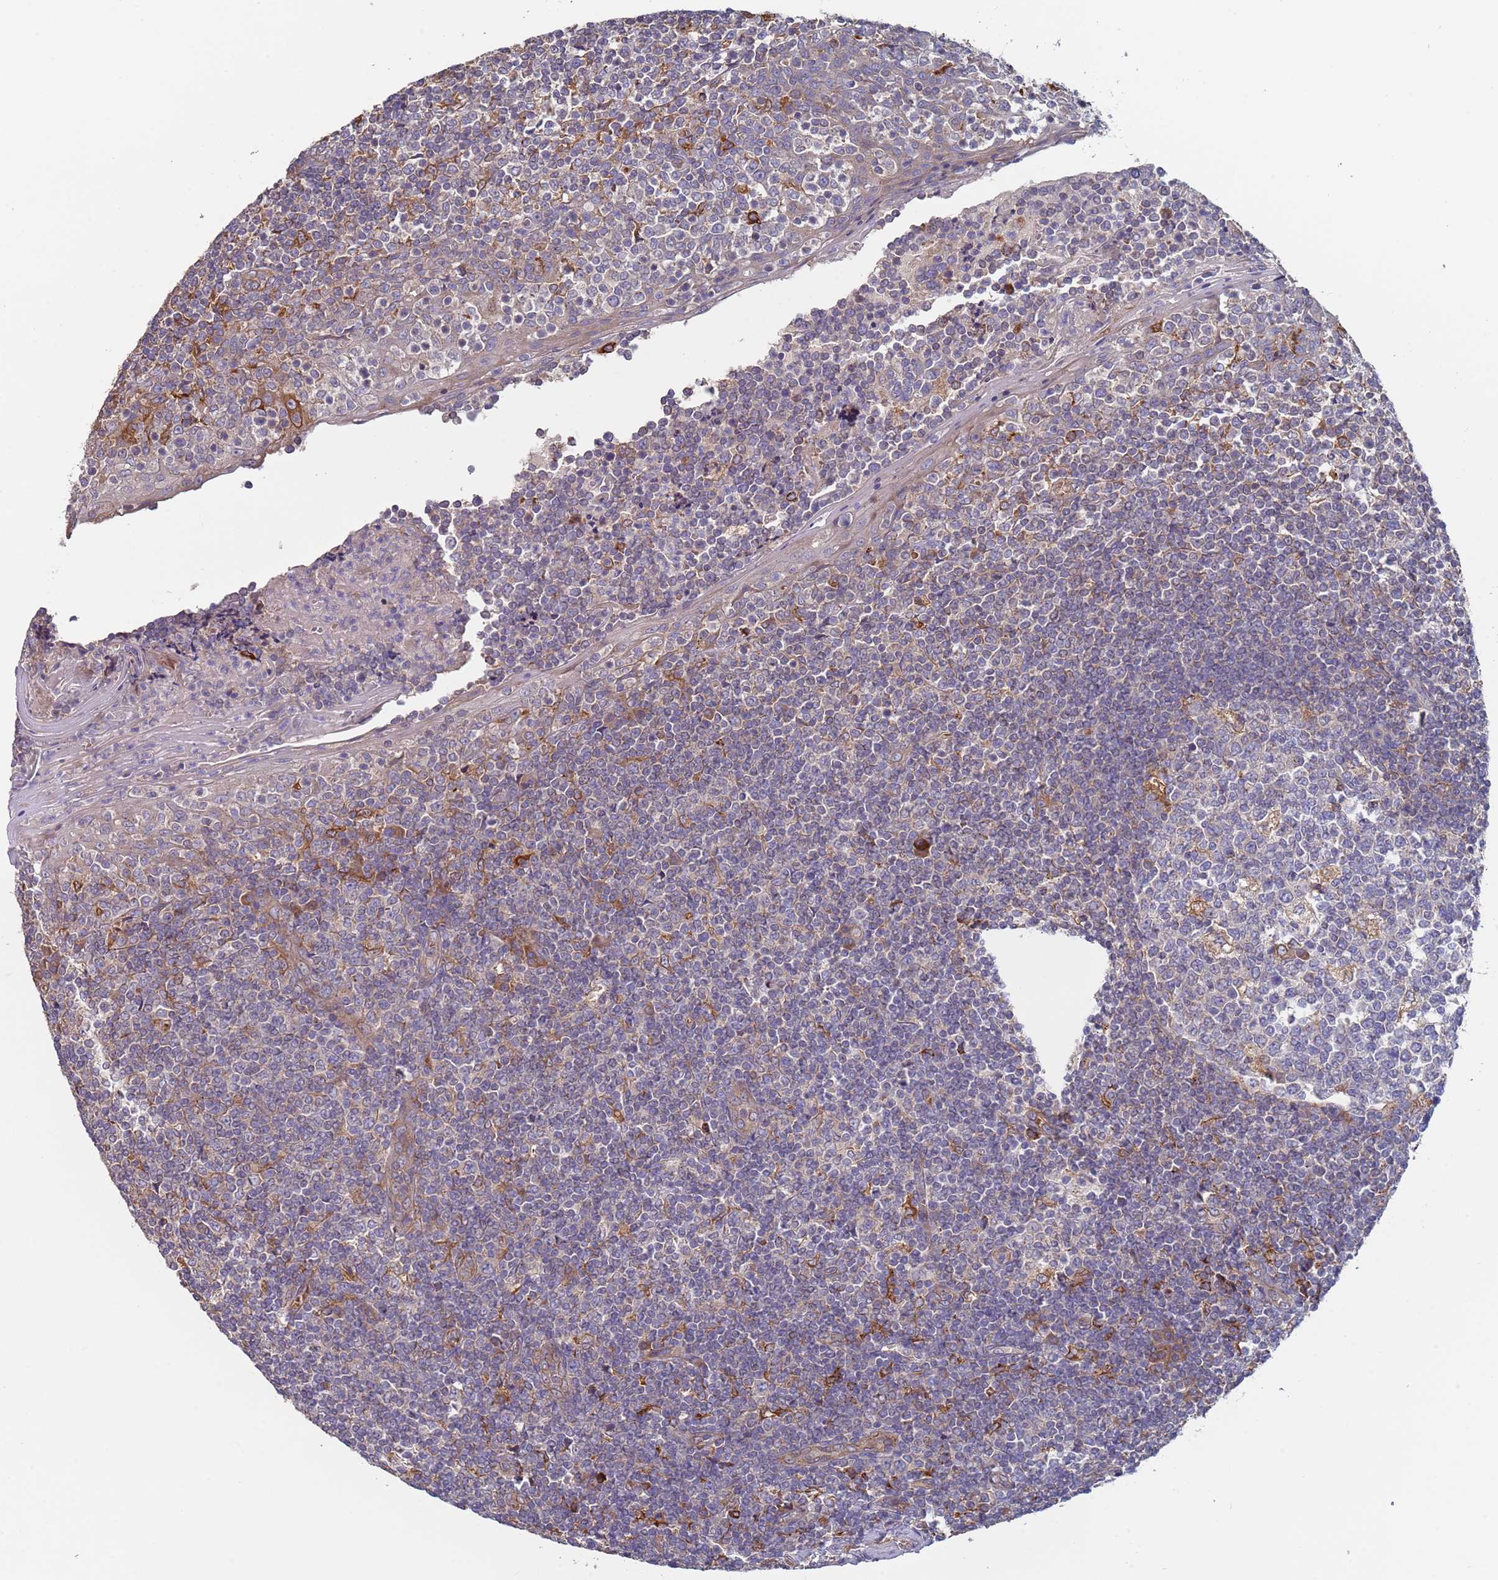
{"staining": {"intensity": "moderate", "quantity": "<25%", "location": "cytoplasmic/membranous"}, "tissue": "tonsil", "cell_type": "Germinal center cells", "image_type": "normal", "snomed": [{"axis": "morphology", "description": "Normal tissue, NOS"}, {"axis": "topography", "description": "Tonsil"}], "caption": "Immunohistochemical staining of unremarkable human tonsil demonstrates low levels of moderate cytoplasmic/membranous staining in about <25% of germinal center cells. Ihc stains the protein in brown and the nuclei are stained blue.", "gene": "MALRD1", "patient": {"sex": "female", "age": 19}}